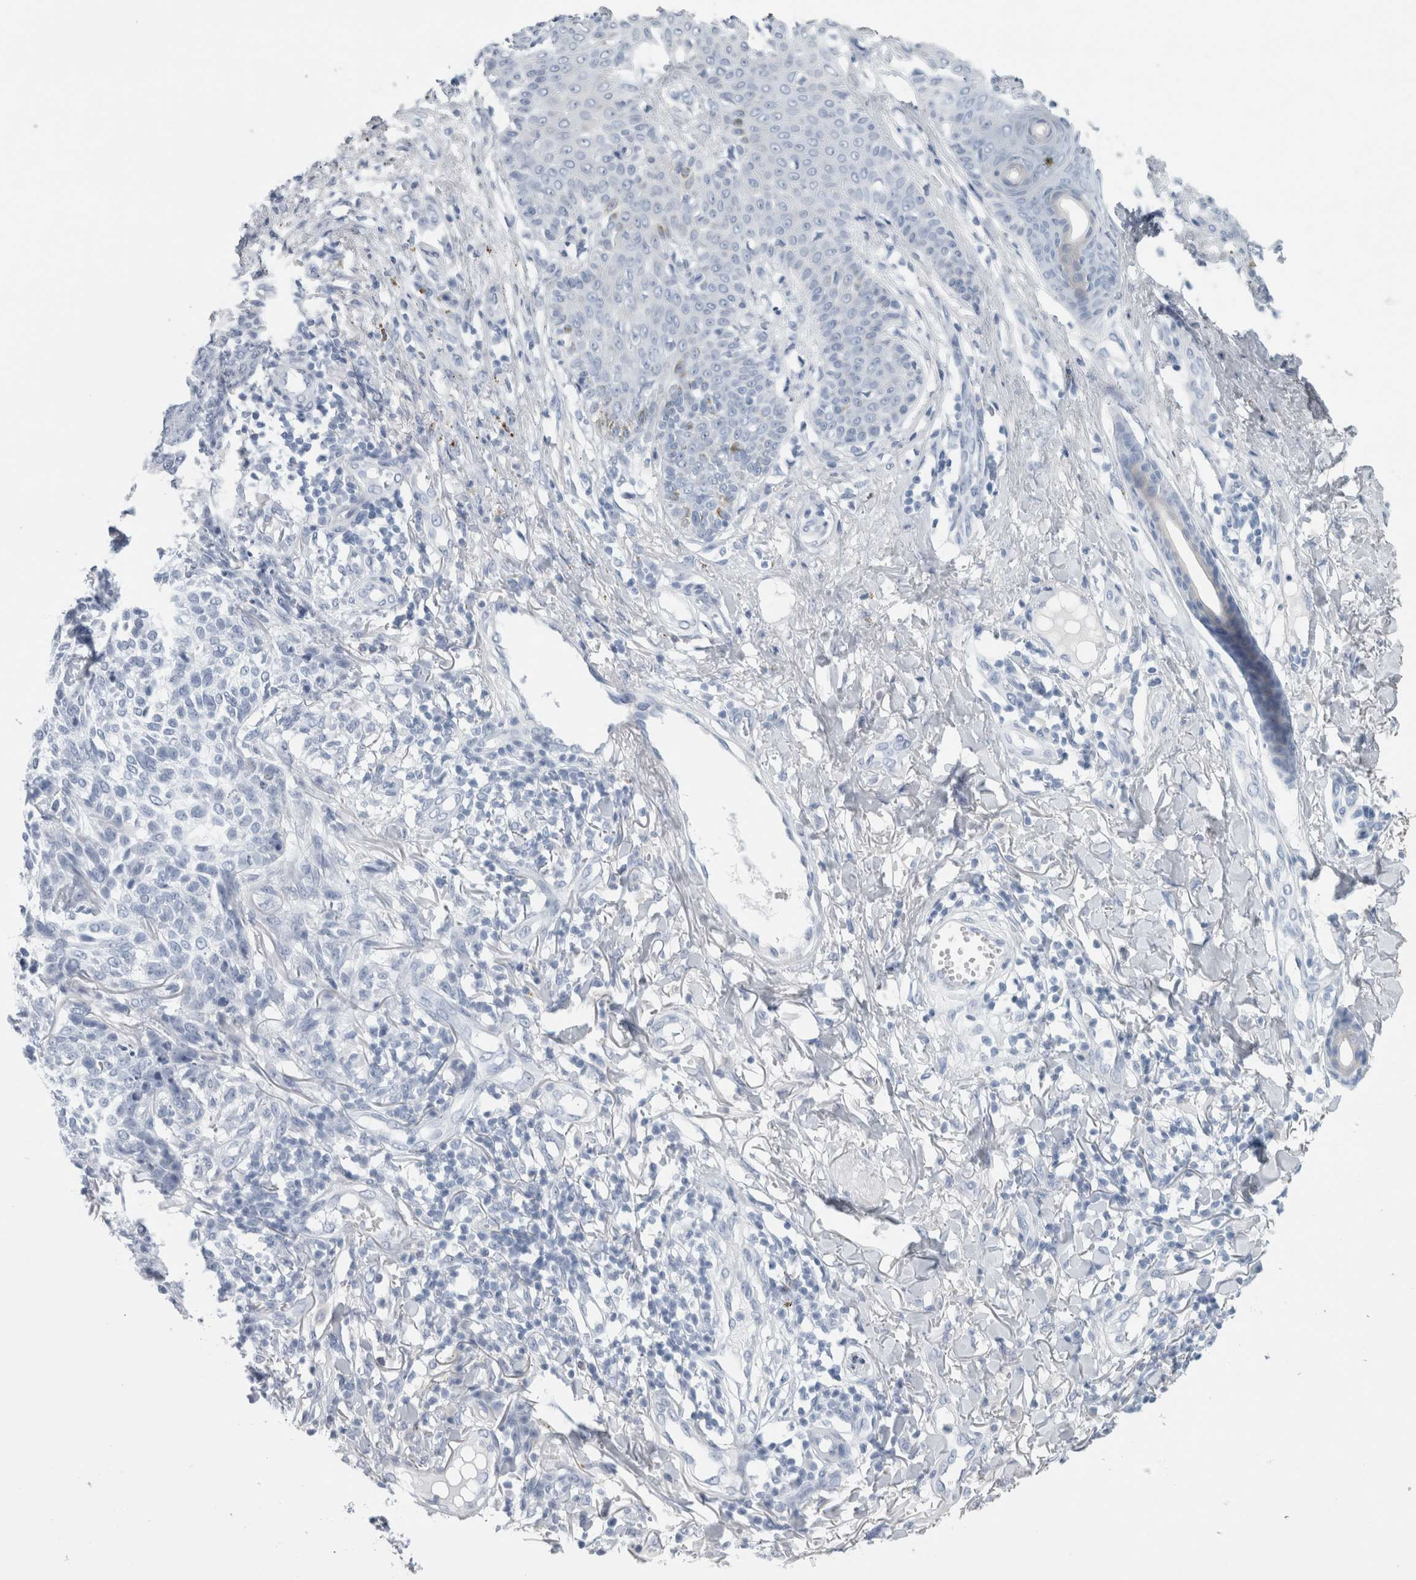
{"staining": {"intensity": "negative", "quantity": "none", "location": "none"}, "tissue": "skin cancer", "cell_type": "Tumor cells", "image_type": "cancer", "snomed": [{"axis": "morphology", "description": "Basal cell carcinoma"}, {"axis": "topography", "description": "Skin"}], "caption": "Skin cancer was stained to show a protein in brown. There is no significant positivity in tumor cells.", "gene": "RPH3AL", "patient": {"sex": "female", "age": 64}}